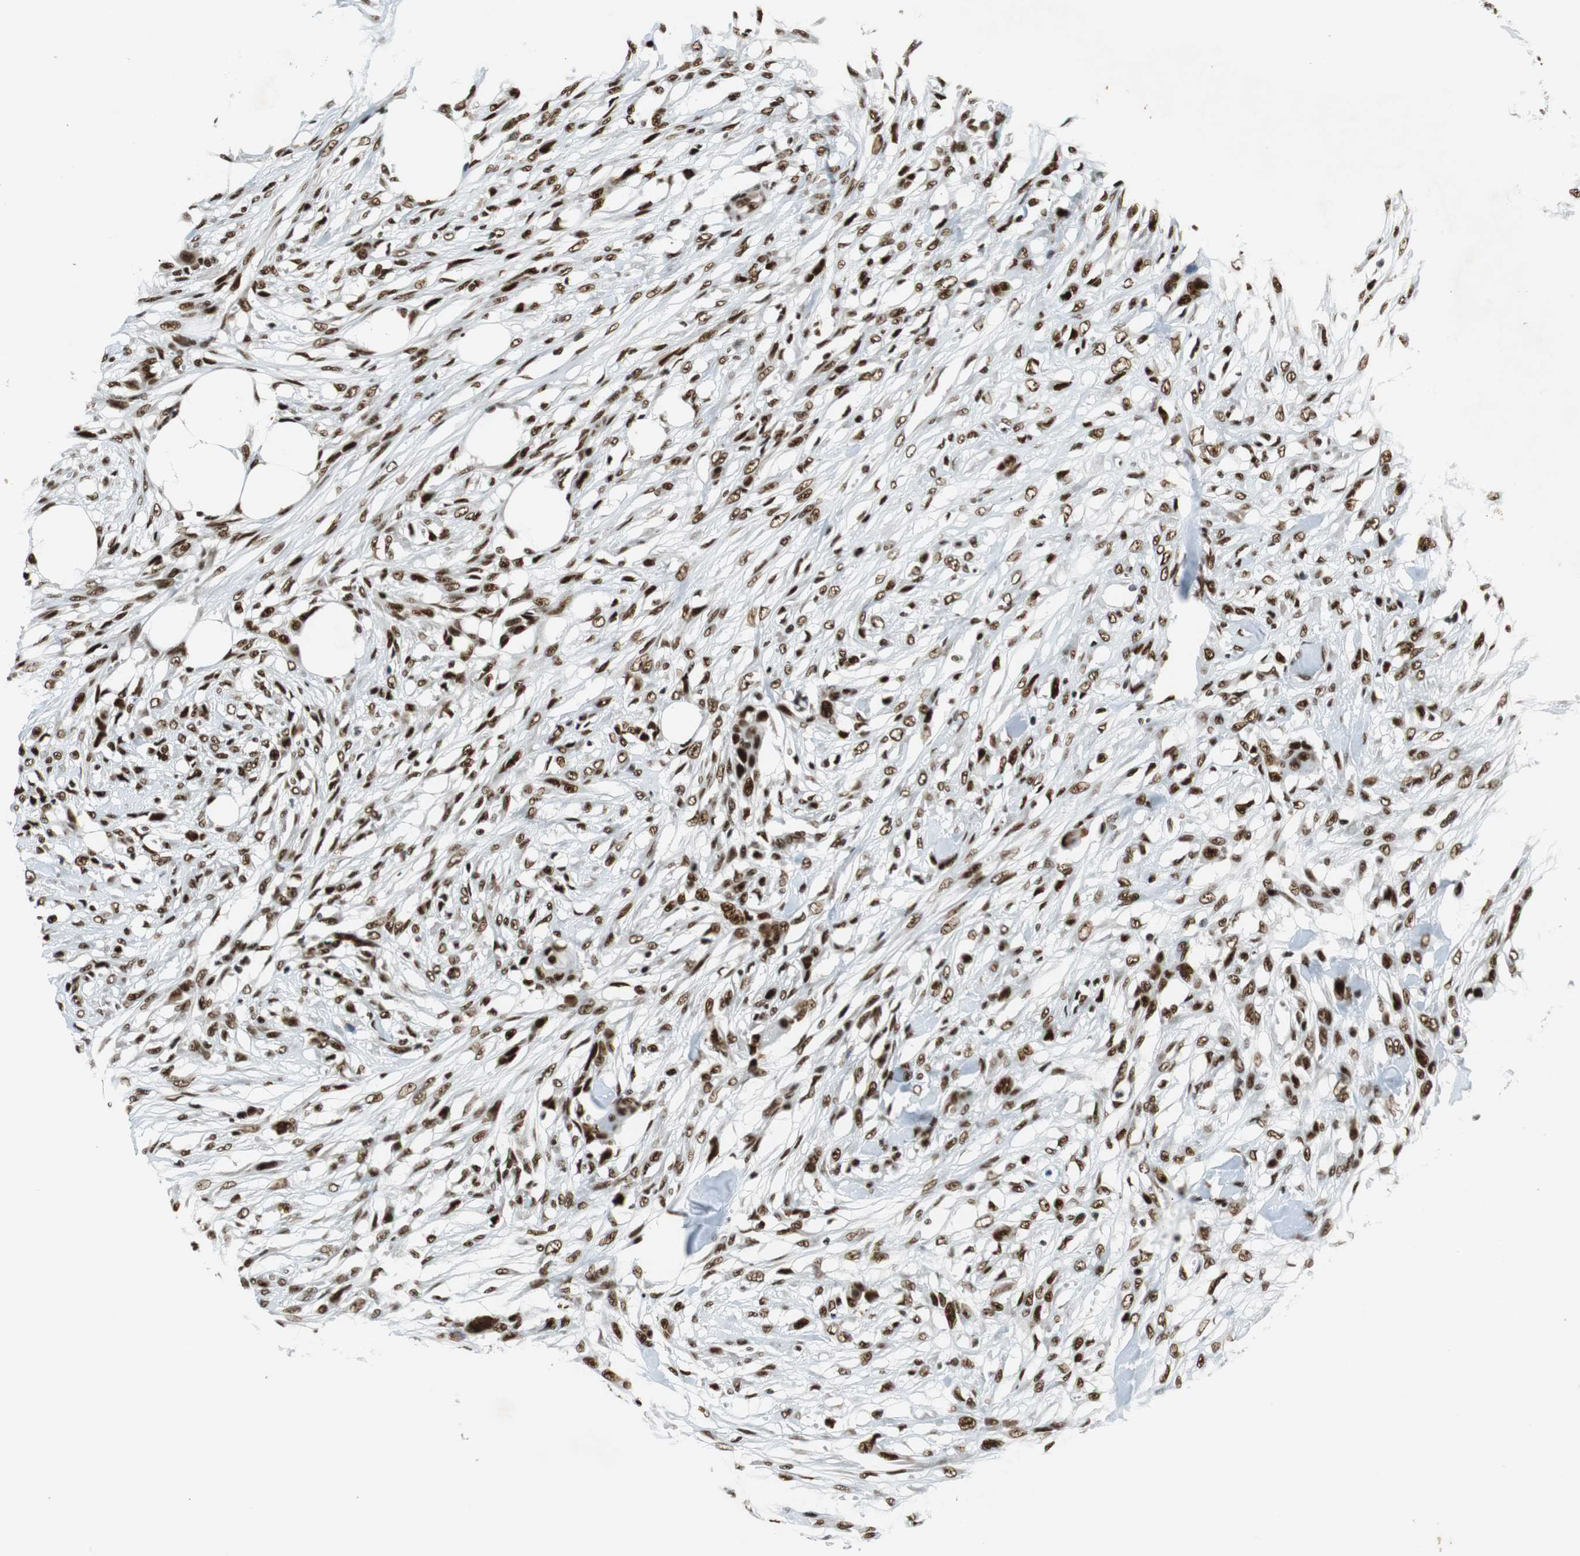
{"staining": {"intensity": "strong", "quantity": ">75%", "location": "nuclear"}, "tissue": "skin cancer", "cell_type": "Tumor cells", "image_type": "cancer", "snomed": [{"axis": "morphology", "description": "Normal tissue, NOS"}, {"axis": "morphology", "description": "Squamous cell carcinoma, NOS"}, {"axis": "topography", "description": "Skin"}], "caption": "Skin squamous cell carcinoma stained for a protein reveals strong nuclear positivity in tumor cells.", "gene": "PRKDC", "patient": {"sex": "female", "age": 59}}